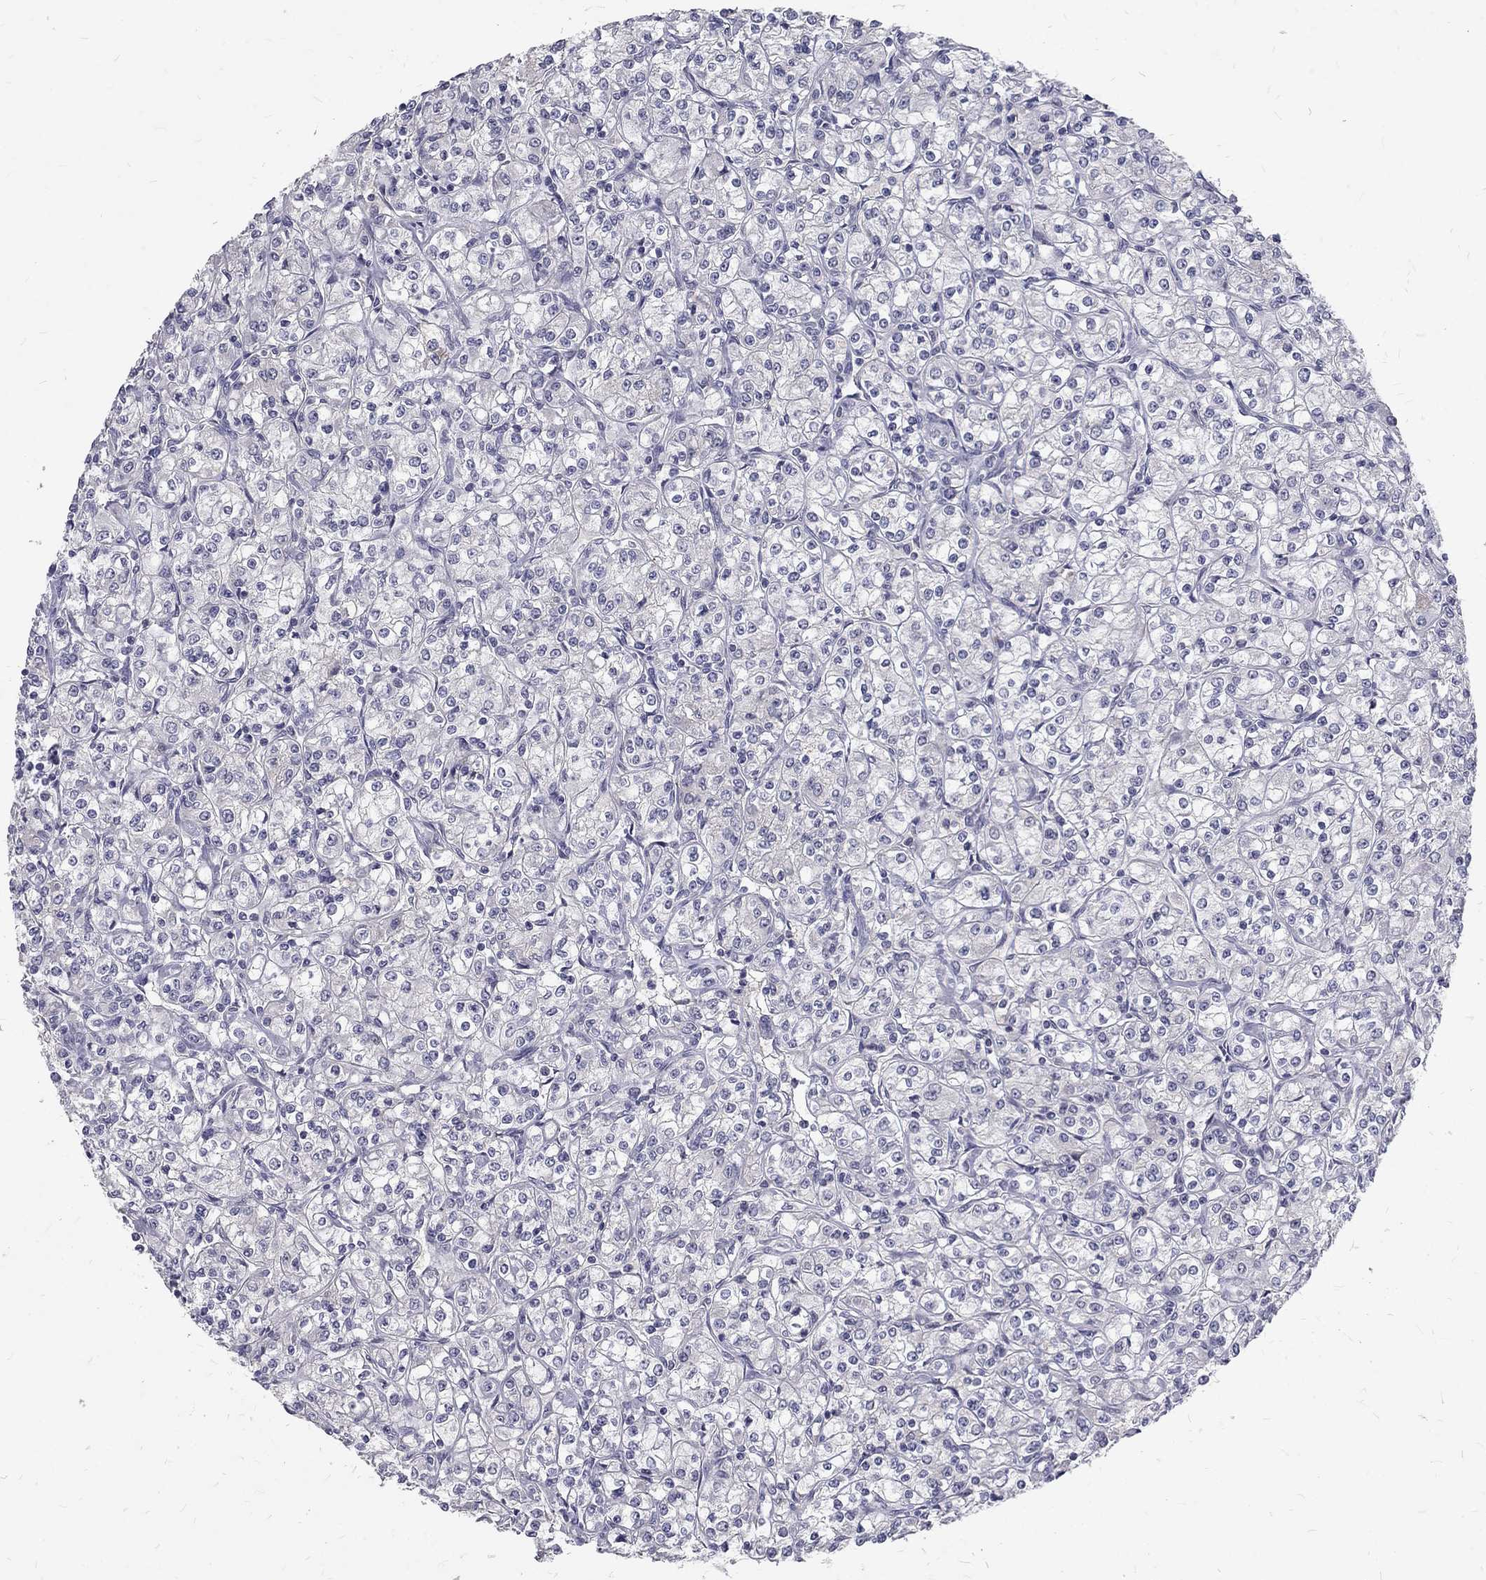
{"staining": {"intensity": "negative", "quantity": "none", "location": "none"}, "tissue": "renal cancer", "cell_type": "Tumor cells", "image_type": "cancer", "snomed": [{"axis": "morphology", "description": "Adenocarcinoma, NOS"}, {"axis": "topography", "description": "Kidney"}], "caption": "DAB (3,3'-diaminobenzidine) immunohistochemical staining of human renal cancer reveals no significant staining in tumor cells.", "gene": "NOS1", "patient": {"sex": "male", "age": 77}}